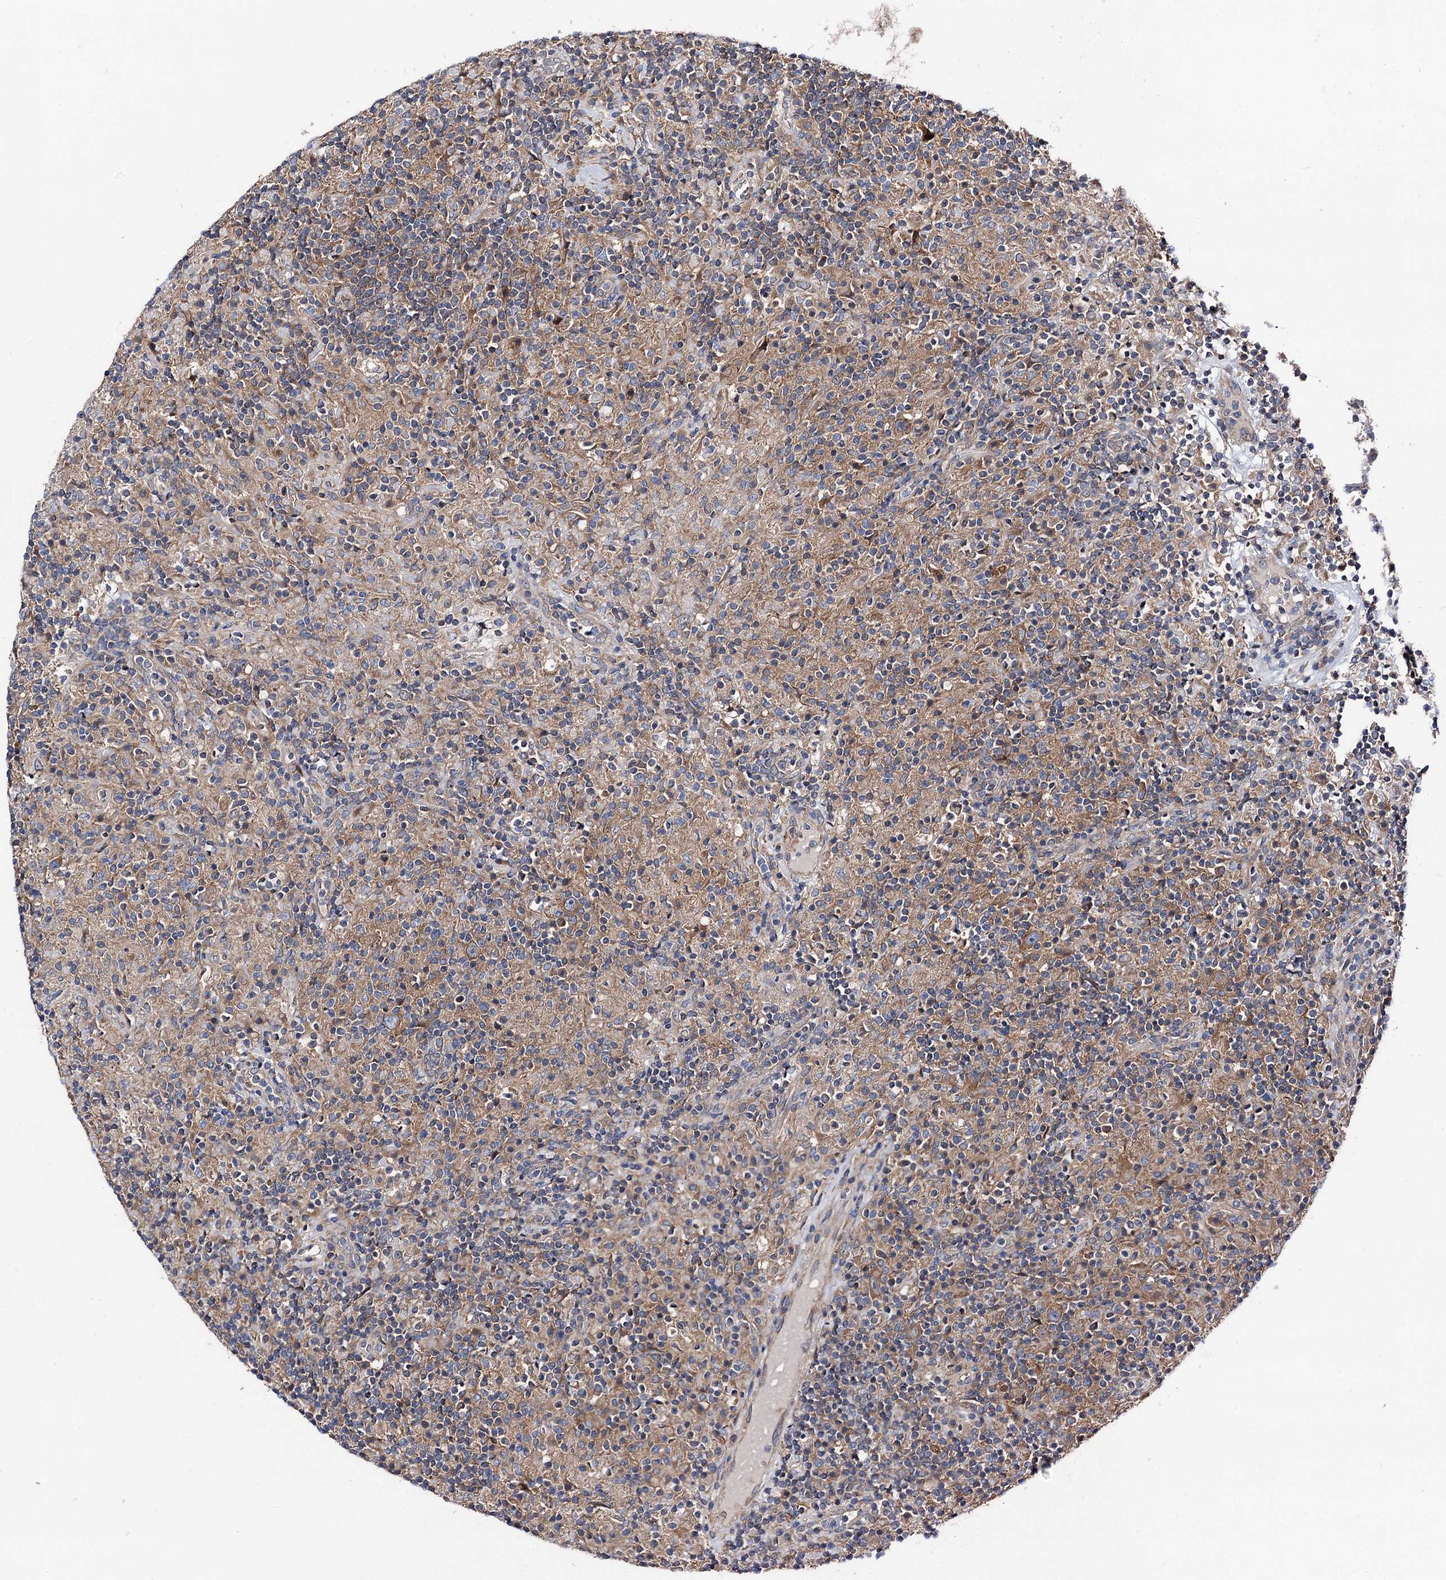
{"staining": {"intensity": "moderate", "quantity": ">75%", "location": "cytoplasmic/membranous"}, "tissue": "lymphoma", "cell_type": "Tumor cells", "image_type": "cancer", "snomed": [{"axis": "morphology", "description": "Hodgkin's disease, NOS"}, {"axis": "topography", "description": "Lymph node"}], "caption": "Brown immunohistochemical staining in Hodgkin's disease demonstrates moderate cytoplasmic/membranous staining in about >75% of tumor cells.", "gene": "NAA25", "patient": {"sex": "male", "age": 70}}